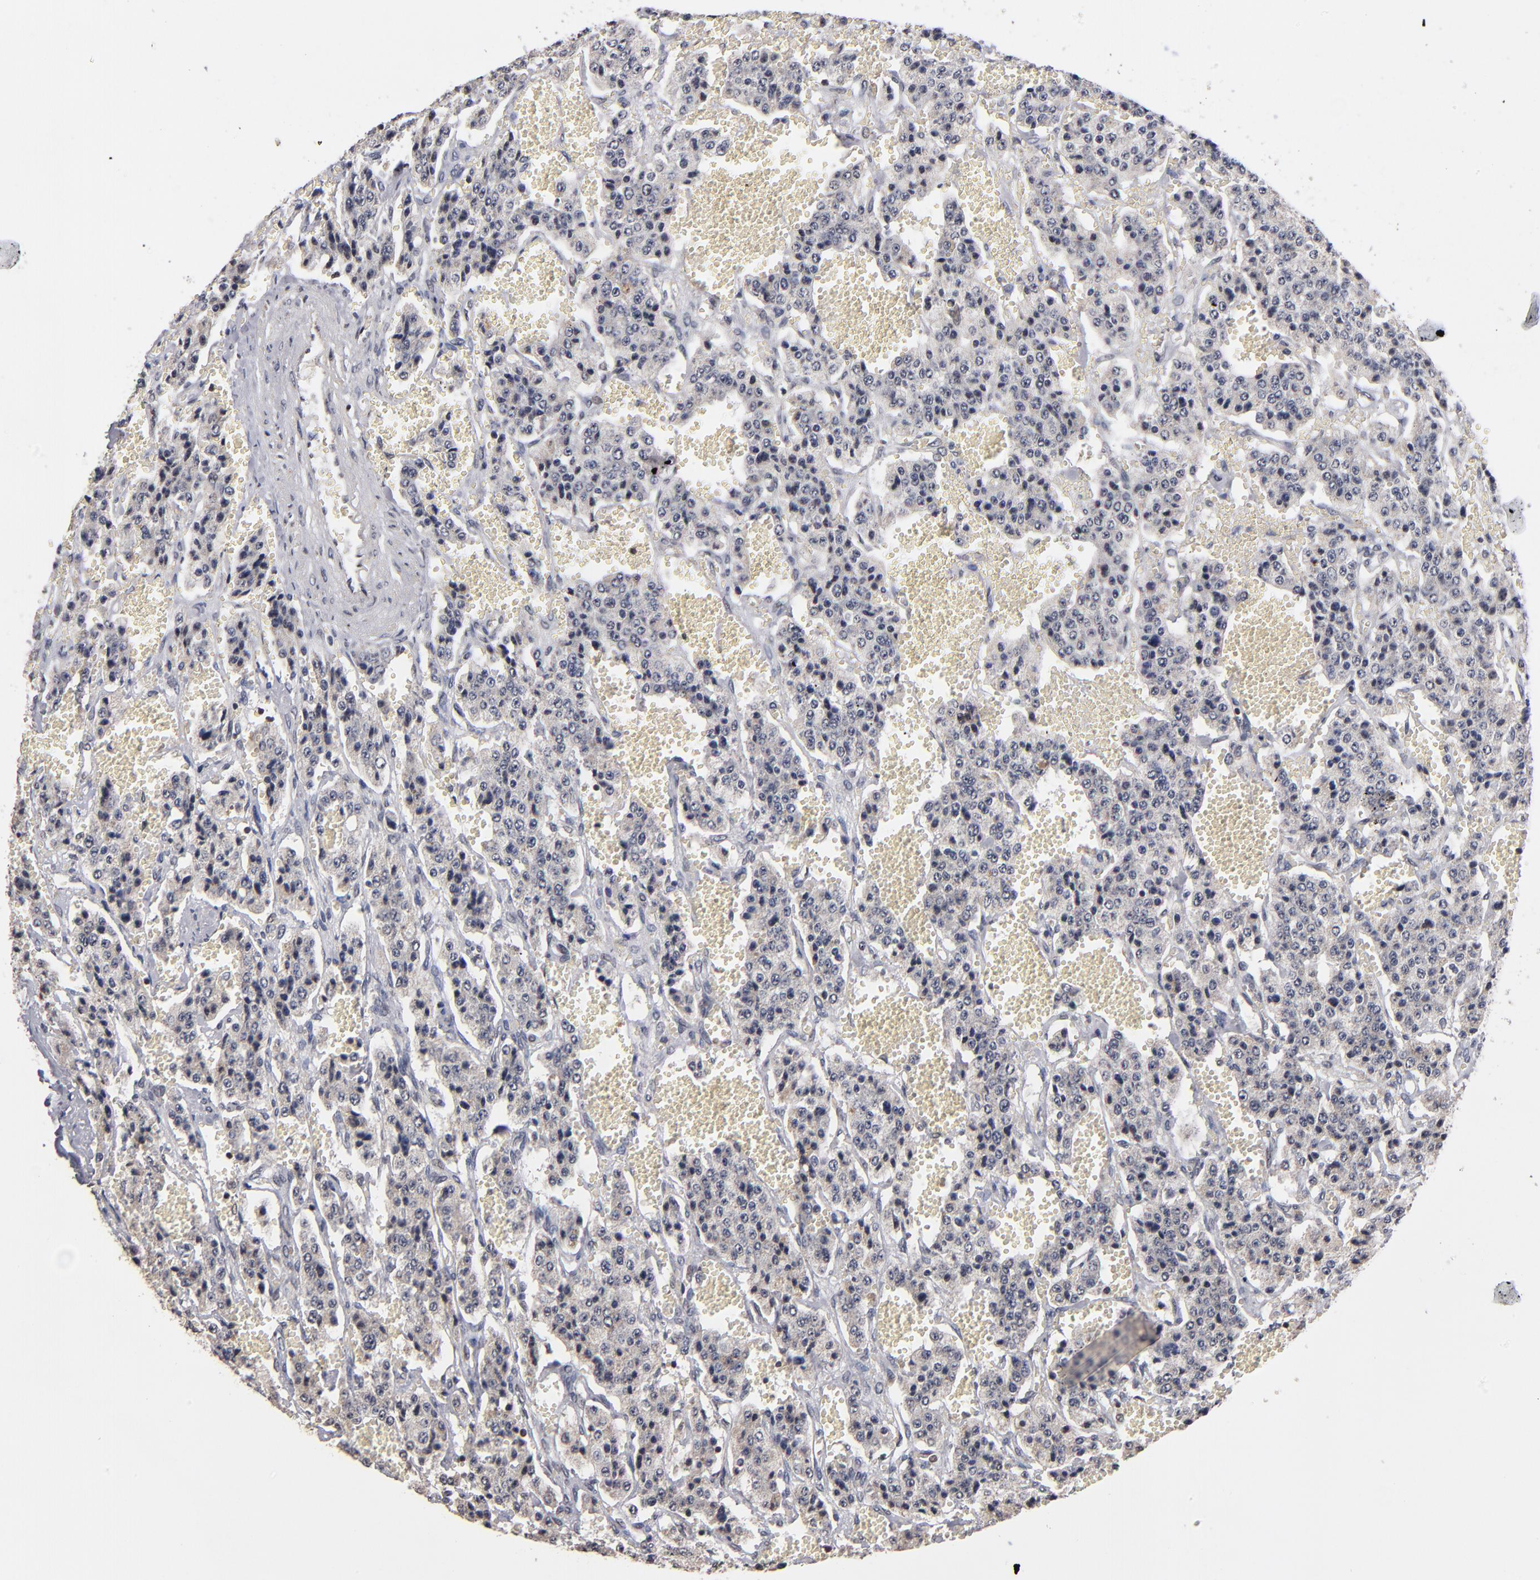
{"staining": {"intensity": "weak", "quantity": "25%-75%", "location": "cytoplasmic/membranous"}, "tissue": "carcinoid", "cell_type": "Tumor cells", "image_type": "cancer", "snomed": [{"axis": "morphology", "description": "Carcinoid, malignant, NOS"}, {"axis": "topography", "description": "Small intestine"}], "caption": "This image exhibits carcinoid (malignant) stained with IHC to label a protein in brown. The cytoplasmic/membranous of tumor cells show weak positivity for the protein. Nuclei are counter-stained blue.", "gene": "ODF2", "patient": {"sex": "male", "age": 52}}